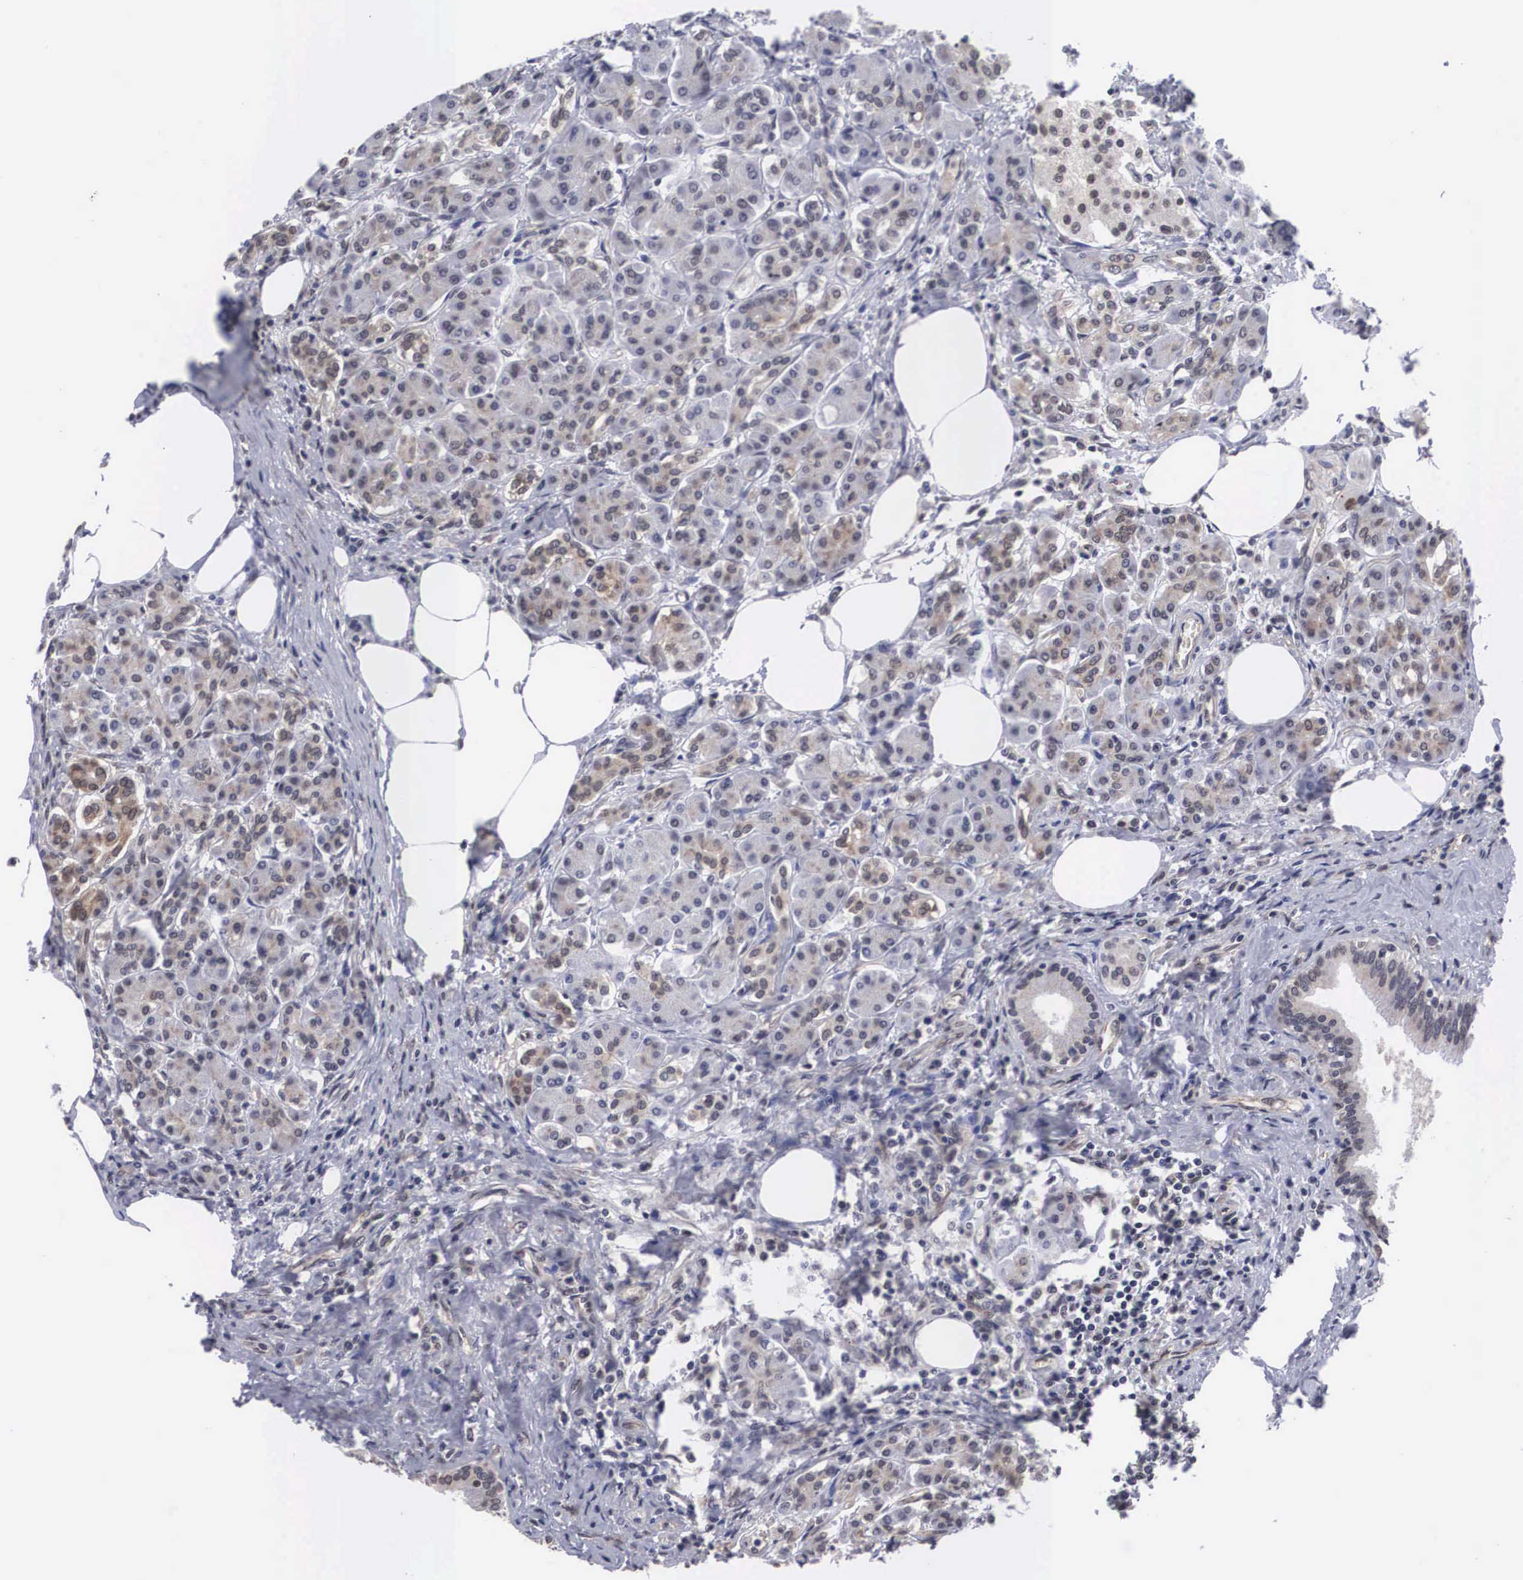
{"staining": {"intensity": "weak", "quantity": "25%-75%", "location": "cytoplasmic/membranous"}, "tissue": "pancreas", "cell_type": "Exocrine glandular cells", "image_type": "normal", "snomed": [{"axis": "morphology", "description": "Normal tissue, NOS"}, {"axis": "topography", "description": "Pancreas"}], "caption": "Weak cytoplasmic/membranous staining is identified in approximately 25%-75% of exocrine glandular cells in unremarkable pancreas. The protein is shown in brown color, while the nuclei are stained blue.", "gene": "OTX2", "patient": {"sex": "female", "age": 73}}